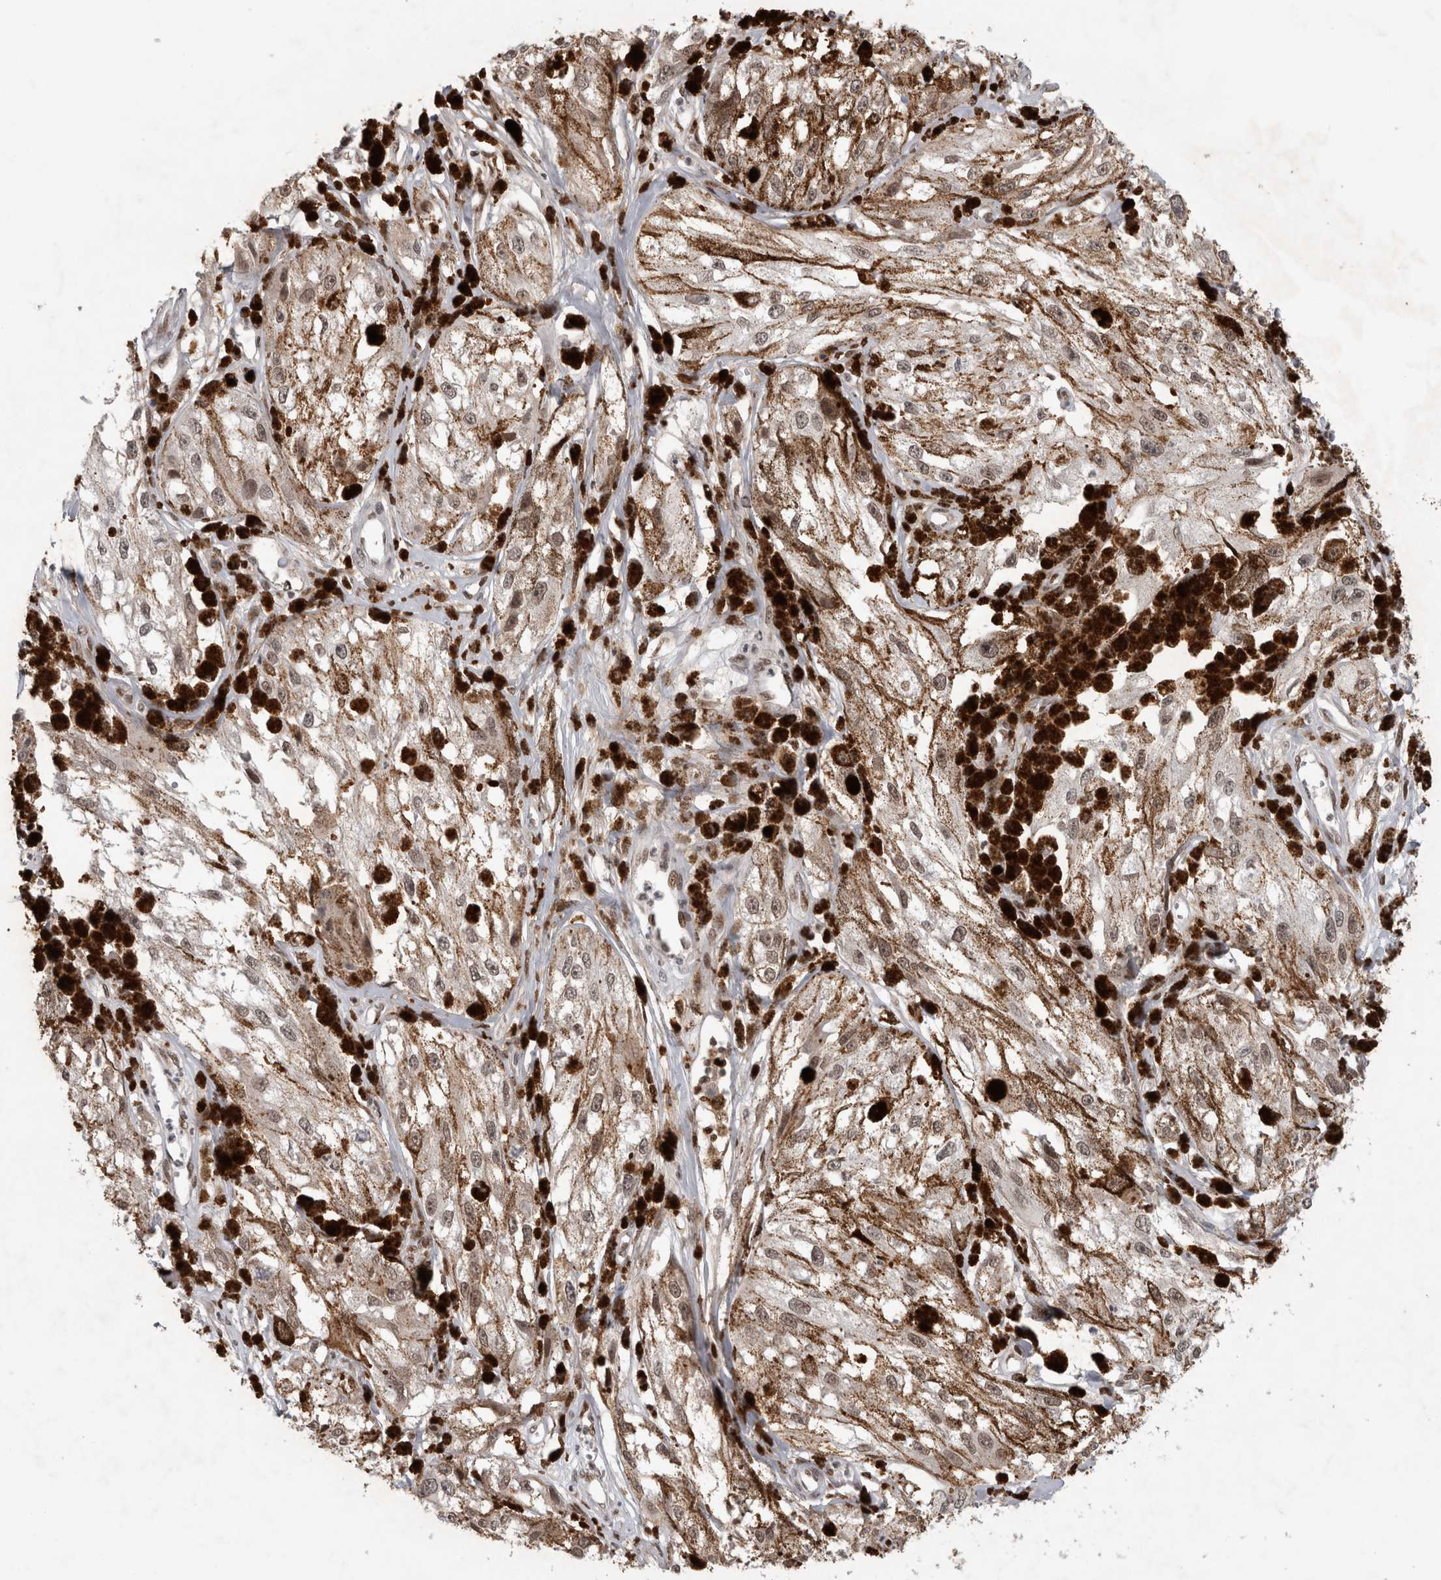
{"staining": {"intensity": "weak", "quantity": ">75%", "location": "cytoplasmic/membranous"}, "tissue": "melanoma", "cell_type": "Tumor cells", "image_type": "cancer", "snomed": [{"axis": "morphology", "description": "Malignant melanoma, NOS"}, {"axis": "topography", "description": "Skin"}], "caption": "The immunohistochemical stain labels weak cytoplasmic/membranous staining in tumor cells of melanoma tissue.", "gene": "SRARP", "patient": {"sex": "male", "age": 88}}